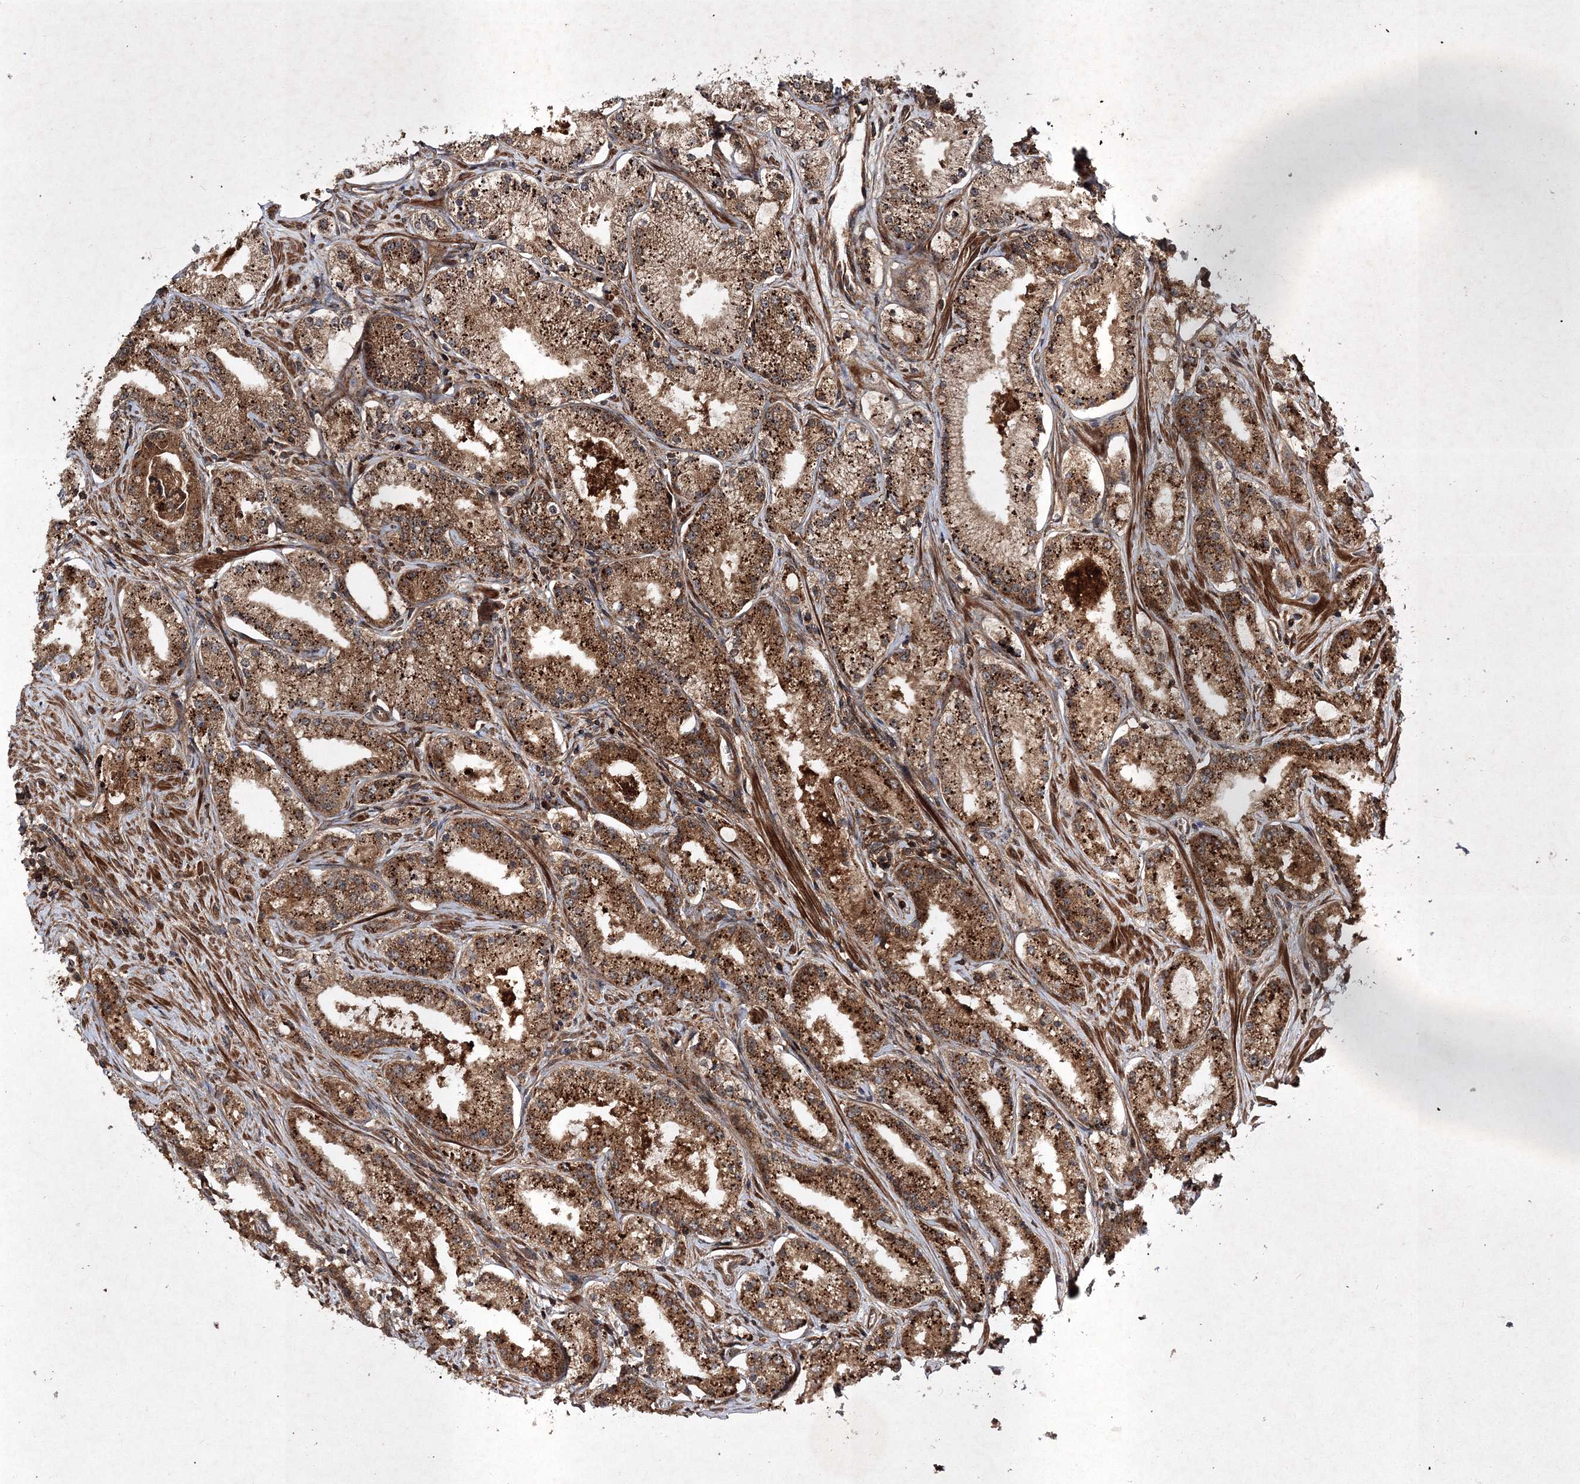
{"staining": {"intensity": "strong", "quantity": ">75%", "location": "cytoplasmic/membranous"}, "tissue": "prostate cancer", "cell_type": "Tumor cells", "image_type": "cancer", "snomed": [{"axis": "morphology", "description": "Adenocarcinoma, Low grade"}, {"axis": "topography", "description": "Prostate"}], "caption": "A brown stain labels strong cytoplasmic/membranous positivity of a protein in human adenocarcinoma (low-grade) (prostate) tumor cells.", "gene": "DNAJC13", "patient": {"sex": "male", "age": 69}}